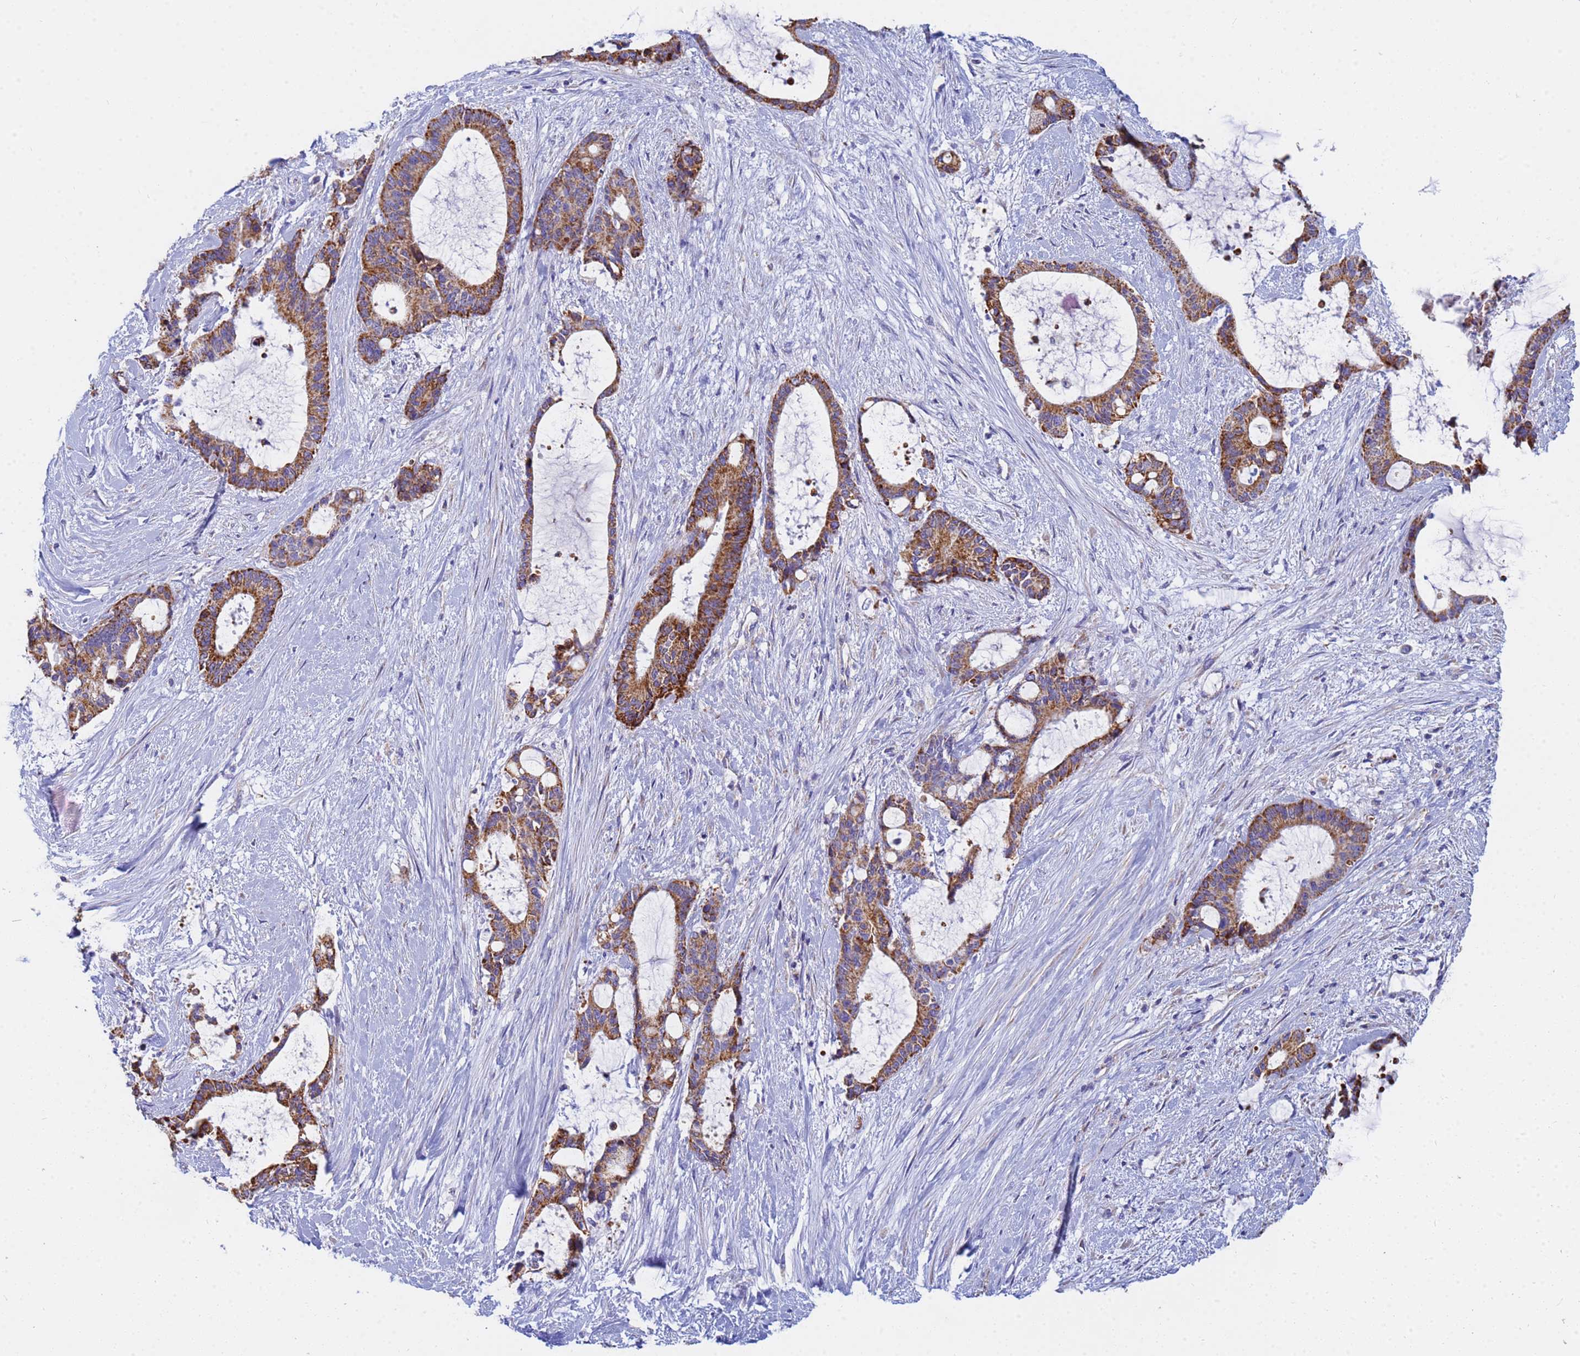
{"staining": {"intensity": "moderate", "quantity": ">75%", "location": "cytoplasmic/membranous"}, "tissue": "liver cancer", "cell_type": "Tumor cells", "image_type": "cancer", "snomed": [{"axis": "morphology", "description": "Normal tissue, NOS"}, {"axis": "morphology", "description": "Cholangiocarcinoma"}, {"axis": "topography", "description": "Liver"}, {"axis": "topography", "description": "Peripheral nerve tissue"}], "caption": "Cholangiocarcinoma (liver) stained for a protein displays moderate cytoplasmic/membranous positivity in tumor cells. (IHC, brightfield microscopy, high magnification).", "gene": "UQCRH", "patient": {"sex": "female", "age": 73}}